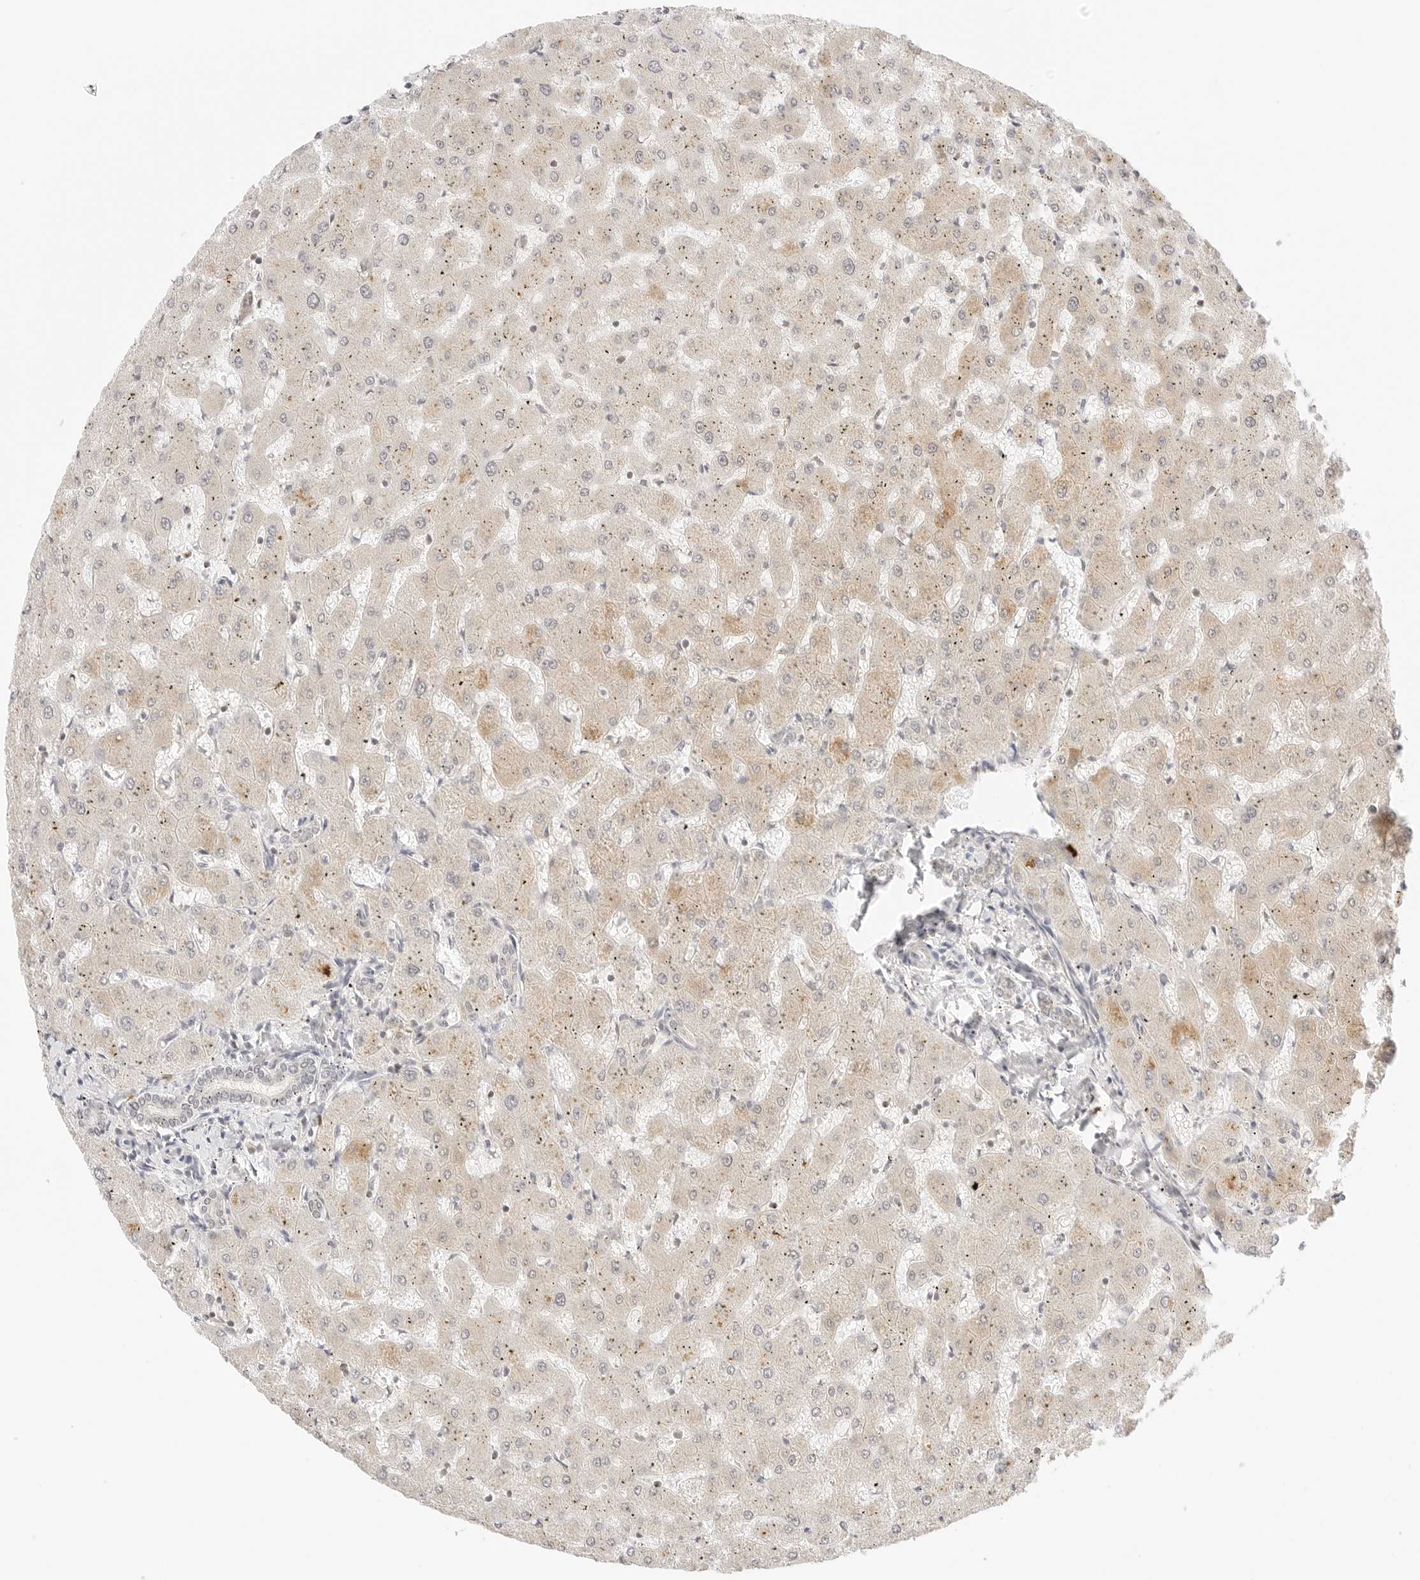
{"staining": {"intensity": "negative", "quantity": "none", "location": "none"}, "tissue": "liver", "cell_type": "Cholangiocytes", "image_type": "normal", "snomed": [{"axis": "morphology", "description": "Normal tissue, NOS"}, {"axis": "topography", "description": "Liver"}], "caption": "Immunohistochemical staining of unremarkable human liver shows no significant staining in cholangiocytes.", "gene": "SEPTIN4", "patient": {"sex": "female", "age": 63}}